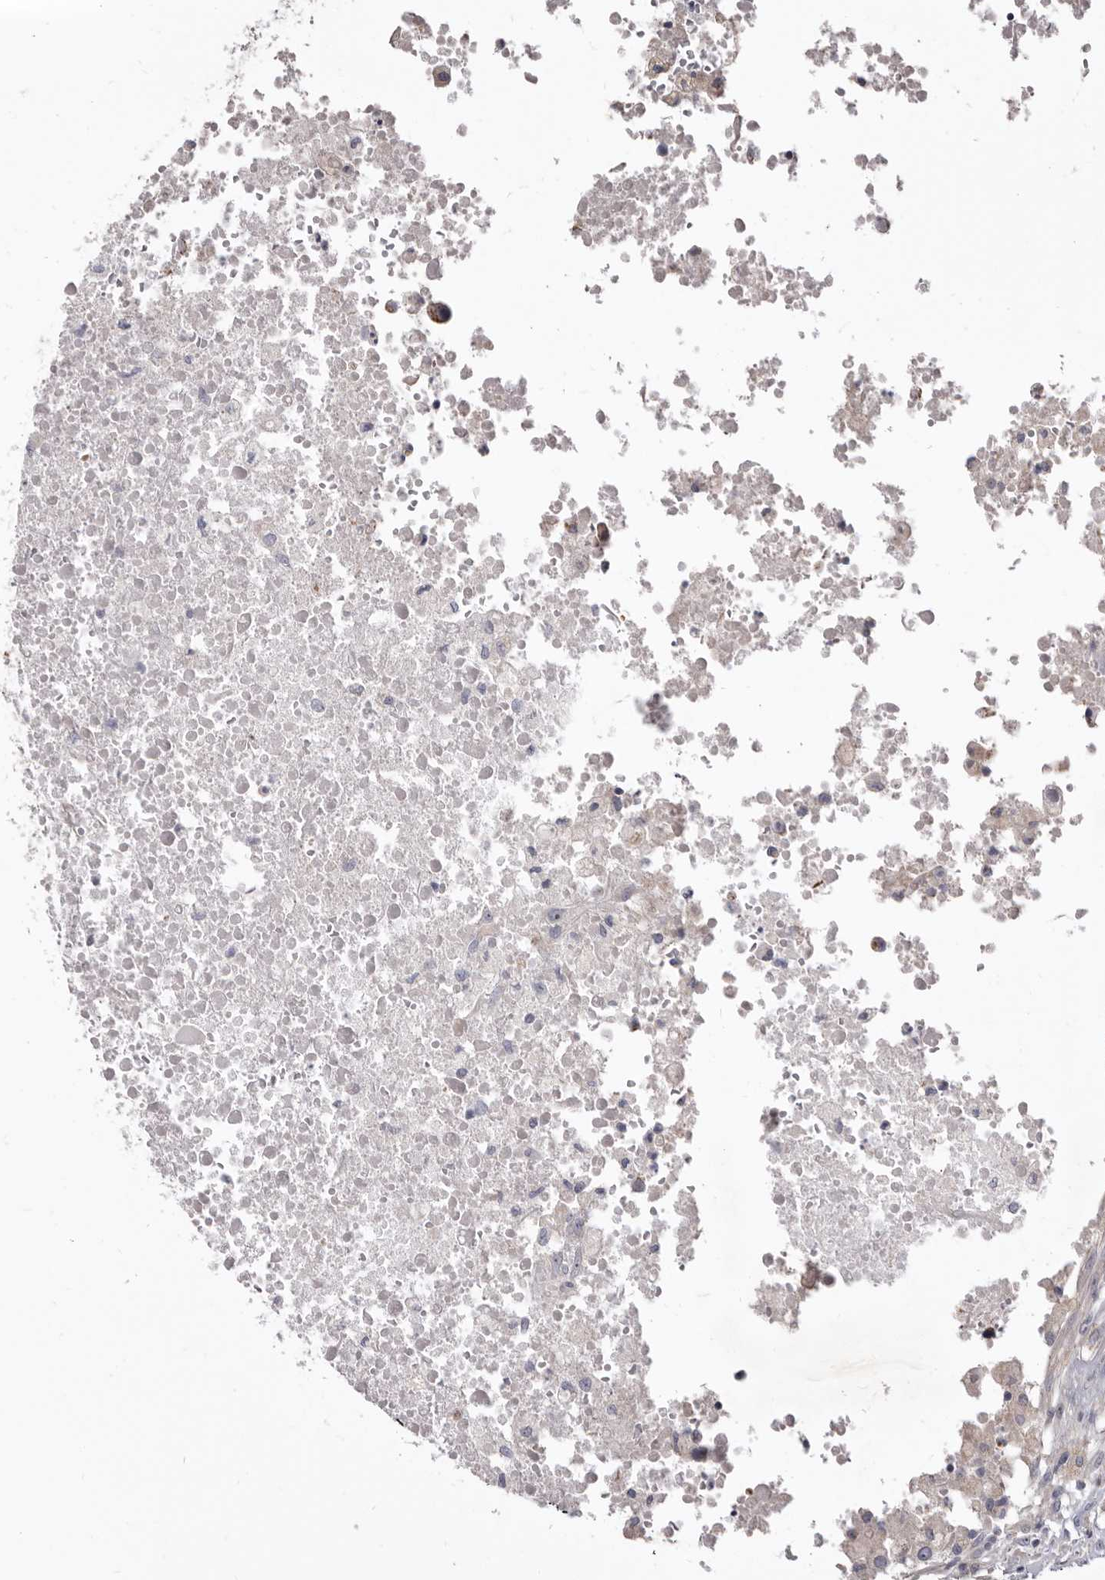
{"staining": {"intensity": "weak", "quantity": "<25%", "location": "cytoplasmic/membranous"}, "tissue": "head and neck cancer", "cell_type": "Tumor cells", "image_type": "cancer", "snomed": [{"axis": "morphology", "description": "Squamous cell carcinoma, NOS"}, {"axis": "topography", "description": "Head-Neck"}], "caption": "A high-resolution micrograph shows IHC staining of head and neck cancer, which shows no significant expression in tumor cells.", "gene": "FMO2", "patient": {"sex": "male", "age": 66}}